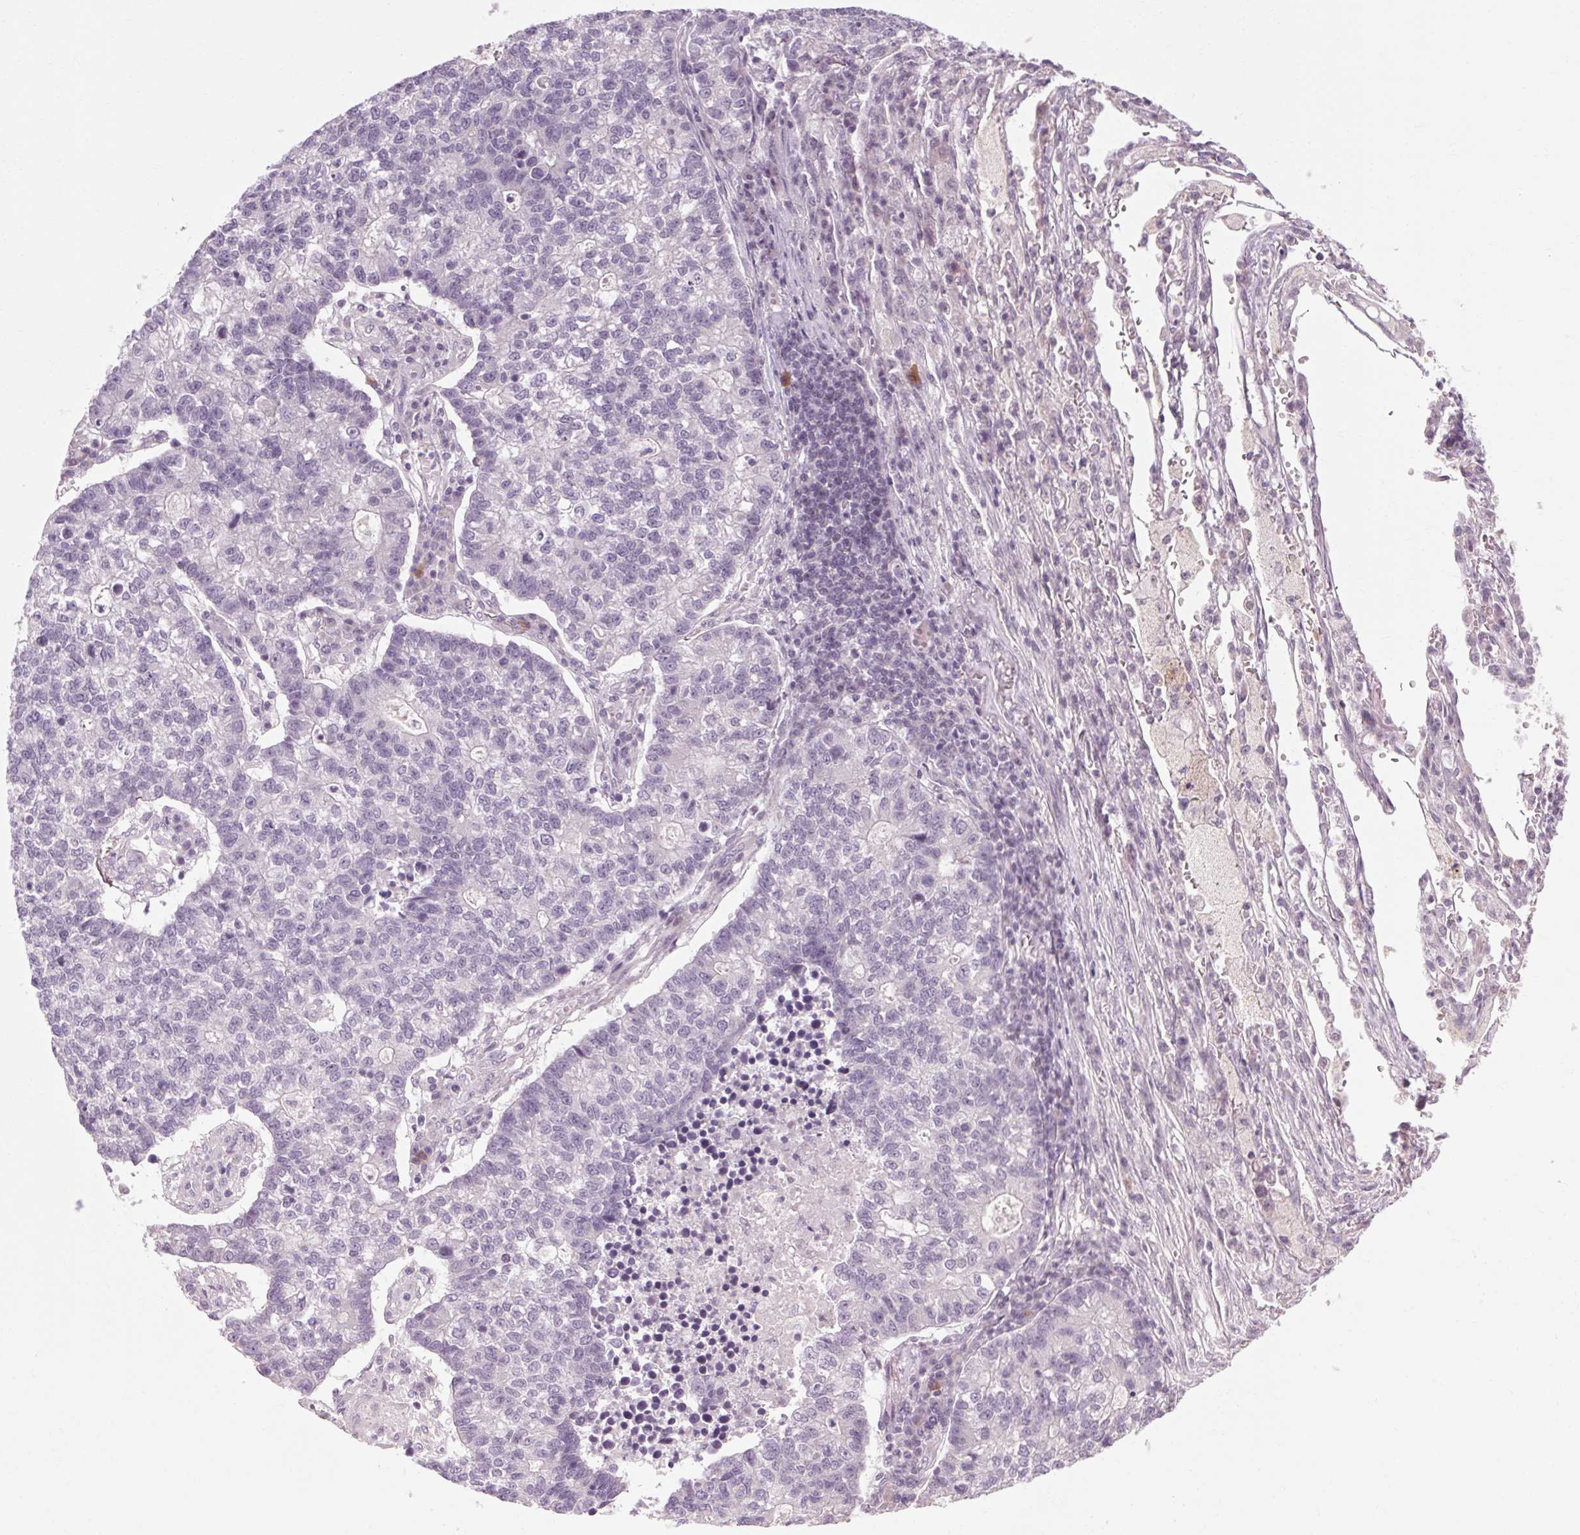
{"staining": {"intensity": "negative", "quantity": "none", "location": "none"}, "tissue": "lung cancer", "cell_type": "Tumor cells", "image_type": "cancer", "snomed": [{"axis": "morphology", "description": "Adenocarcinoma, NOS"}, {"axis": "topography", "description": "Lung"}], "caption": "Tumor cells show no significant staining in lung cancer.", "gene": "KLHL40", "patient": {"sex": "male", "age": 57}}